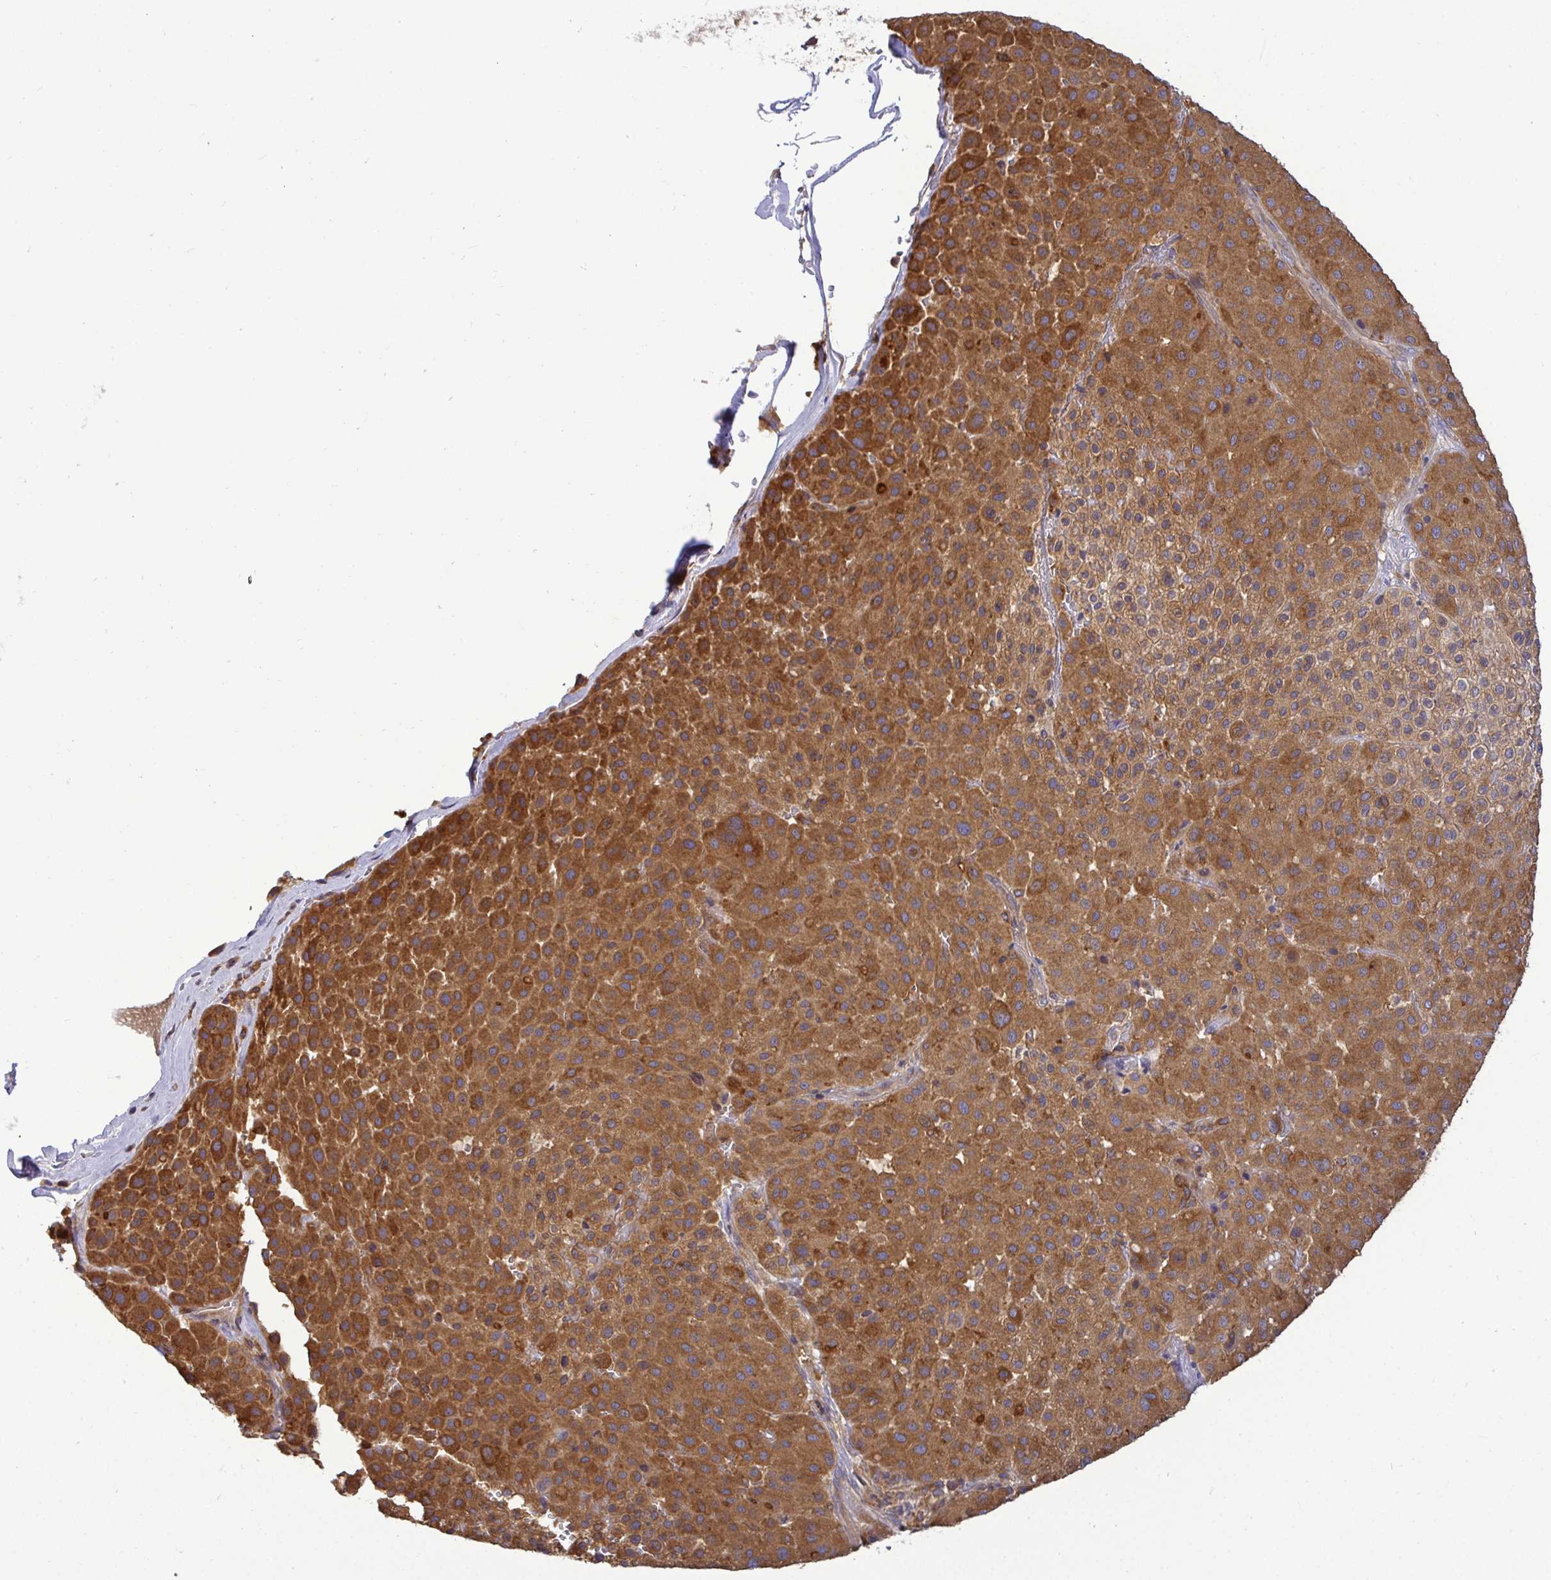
{"staining": {"intensity": "moderate", "quantity": ">75%", "location": "cytoplasmic/membranous"}, "tissue": "melanoma", "cell_type": "Tumor cells", "image_type": "cancer", "snomed": [{"axis": "morphology", "description": "Malignant melanoma, Metastatic site"}, {"axis": "topography", "description": "Smooth muscle"}], "caption": "Approximately >75% of tumor cells in malignant melanoma (metastatic site) exhibit moderate cytoplasmic/membranous protein positivity as visualized by brown immunohistochemical staining.", "gene": "ATP6V1F", "patient": {"sex": "male", "age": 41}}